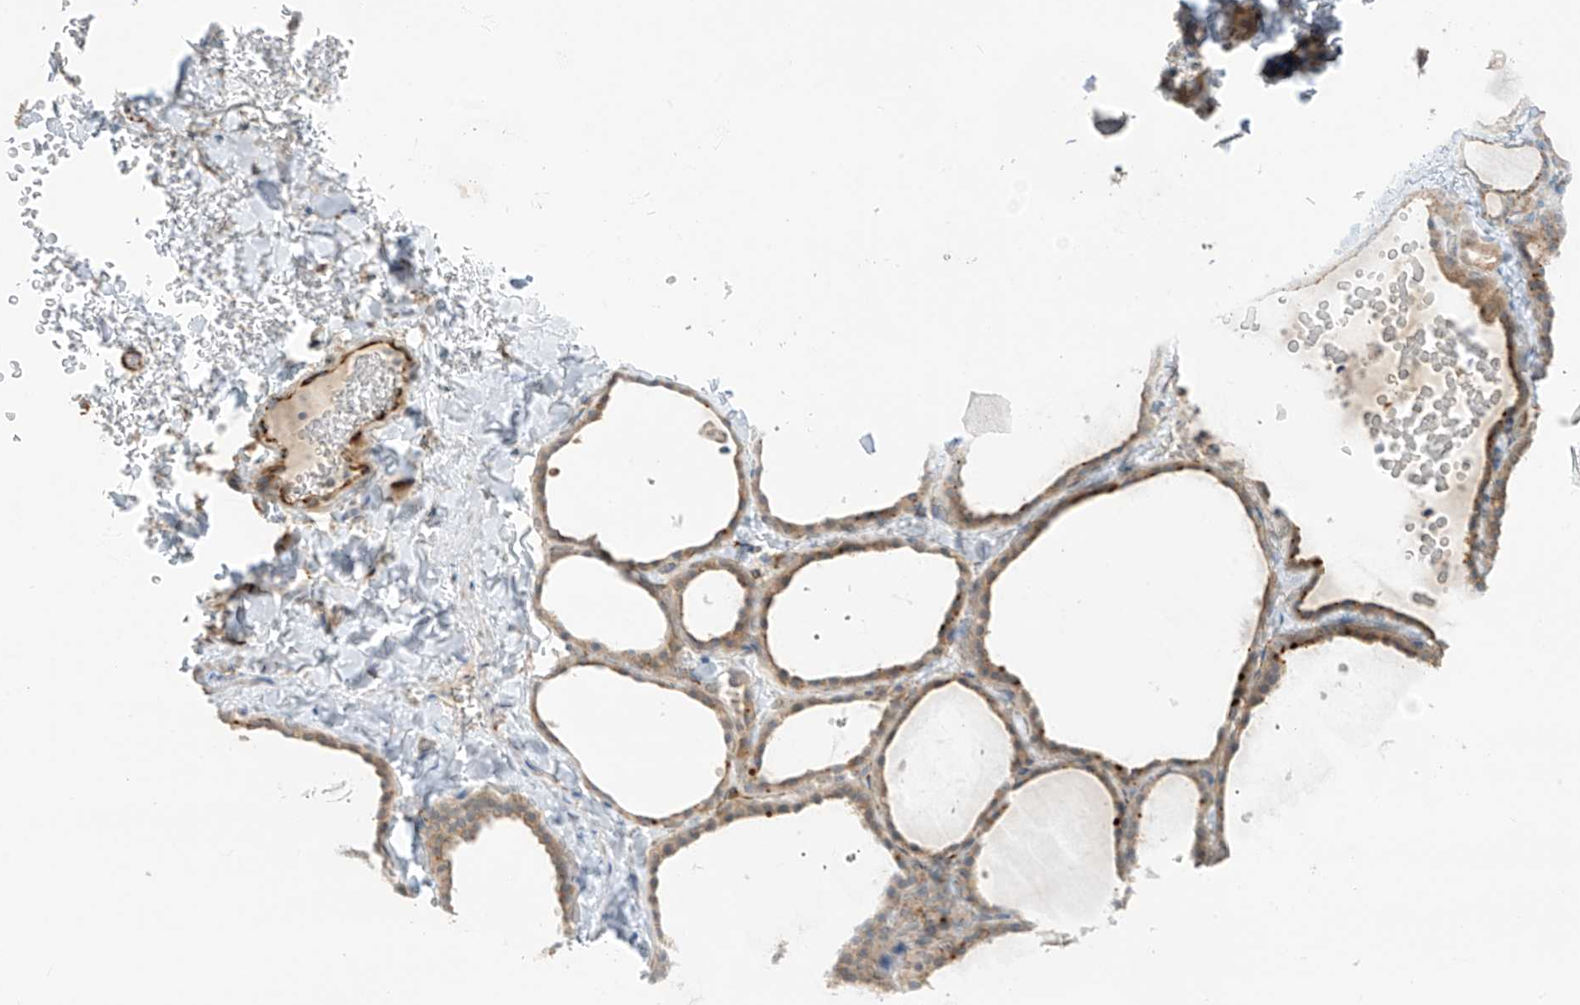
{"staining": {"intensity": "moderate", "quantity": ">75%", "location": "cytoplasmic/membranous"}, "tissue": "thyroid gland", "cell_type": "Glandular cells", "image_type": "normal", "snomed": [{"axis": "morphology", "description": "Normal tissue, NOS"}, {"axis": "topography", "description": "Thyroid gland"}], "caption": "A medium amount of moderate cytoplasmic/membranous positivity is seen in about >75% of glandular cells in normal thyroid gland. (DAB IHC, brown staining for protein, blue staining for nuclei).", "gene": "HS6ST2", "patient": {"sex": "female", "age": 22}}